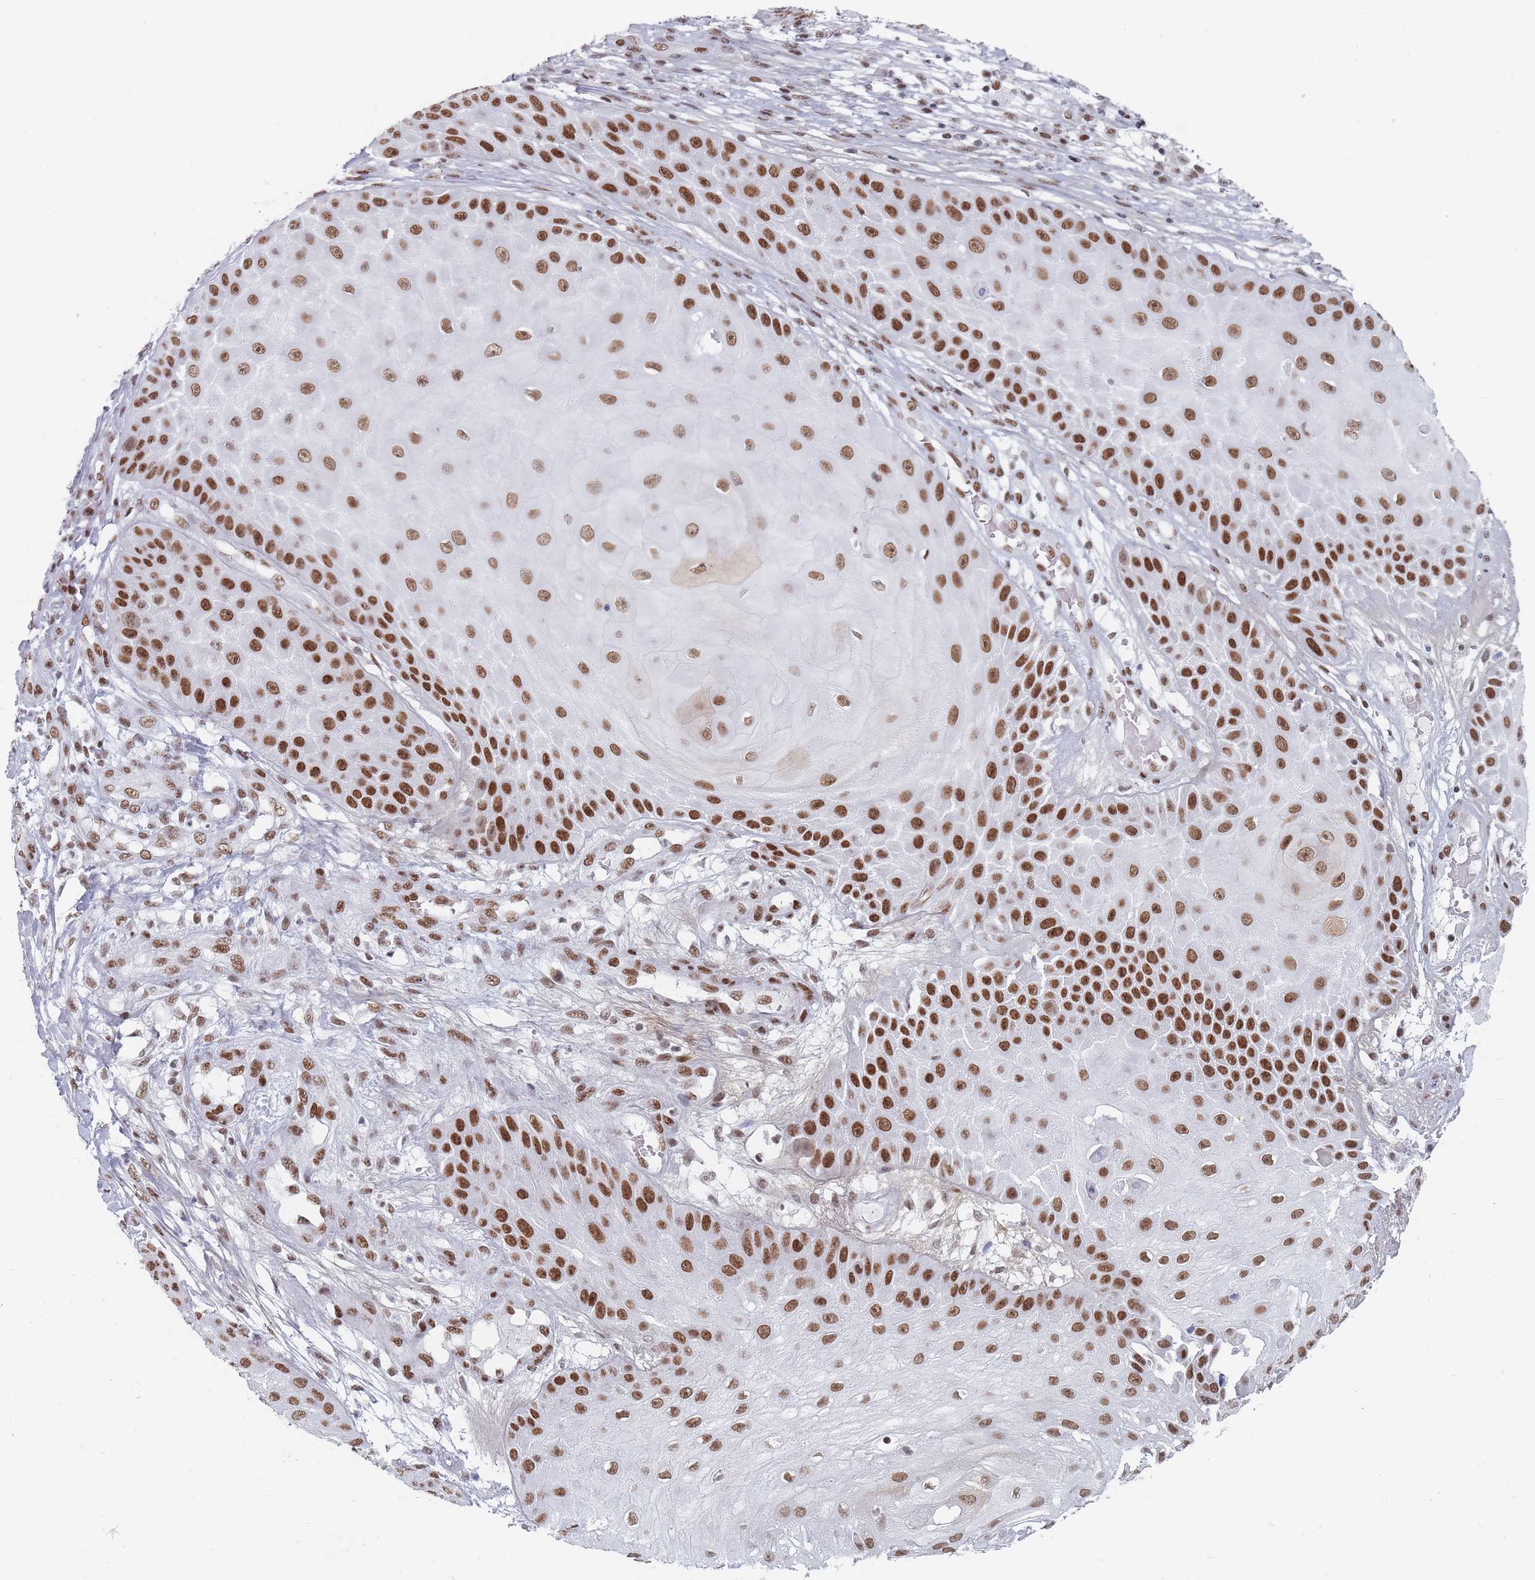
{"staining": {"intensity": "moderate", "quantity": ">75%", "location": "nuclear"}, "tissue": "skin cancer", "cell_type": "Tumor cells", "image_type": "cancer", "snomed": [{"axis": "morphology", "description": "Squamous cell carcinoma, NOS"}, {"axis": "topography", "description": "Skin"}], "caption": "About >75% of tumor cells in skin squamous cell carcinoma reveal moderate nuclear protein positivity as visualized by brown immunohistochemical staining.", "gene": "SAFB2", "patient": {"sex": "male", "age": 70}}